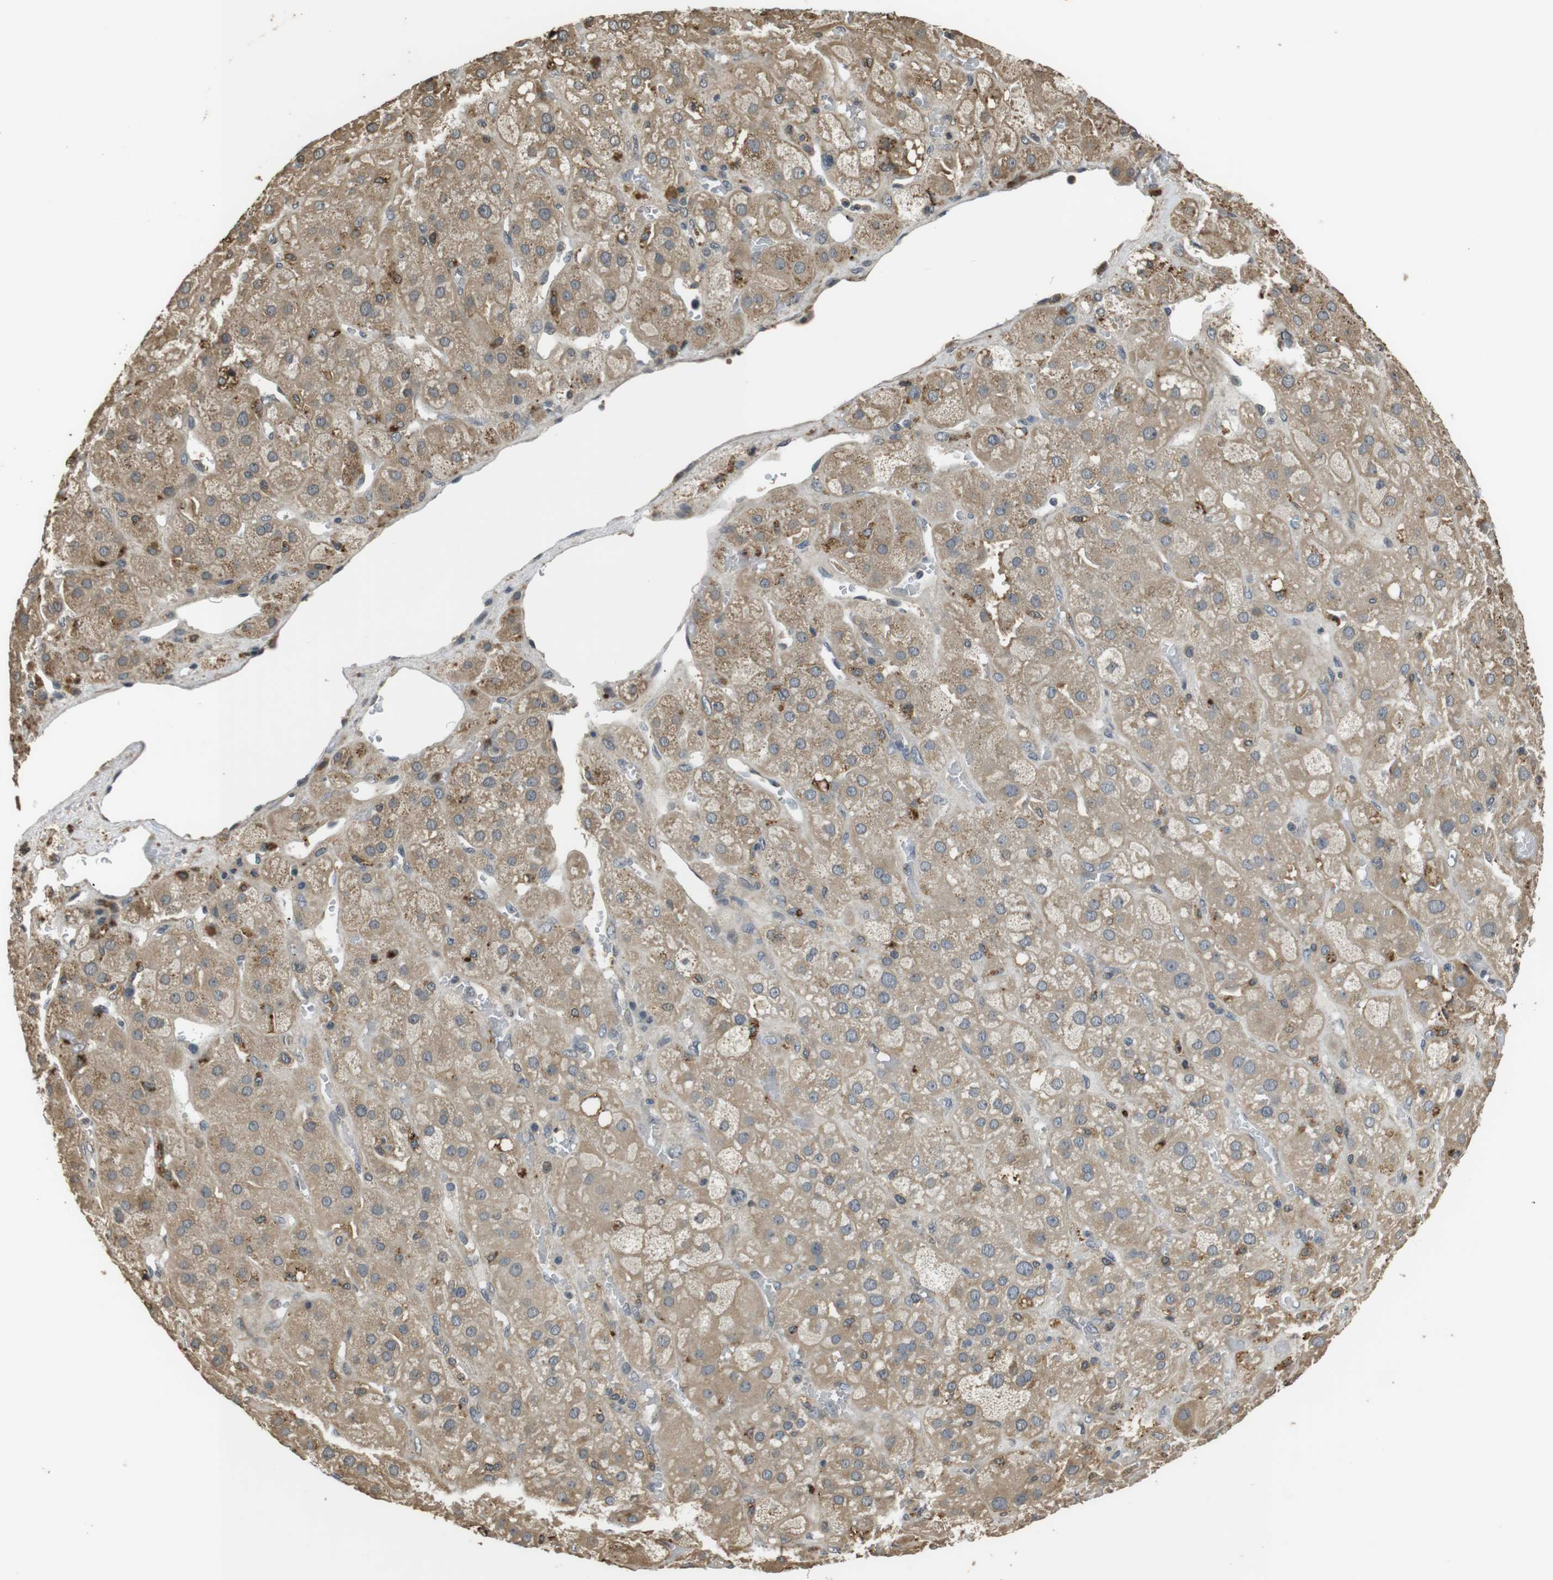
{"staining": {"intensity": "weak", "quantity": ">75%", "location": "cytoplasmic/membranous"}, "tissue": "adrenal gland", "cell_type": "Glandular cells", "image_type": "normal", "snomed": [{"axis": "morphology", "description": "Normal tissue, NOS"}, {"axis": "topography", "description": "Adrenal gland"}], "caption": "Protein staining of normal adrenal gland exhibits weak cytoplasmic/membranous positivity in approximately >75% of glandular cells.", "gene": "FZD10", "patient": {"sex": "female", "age": 47}}